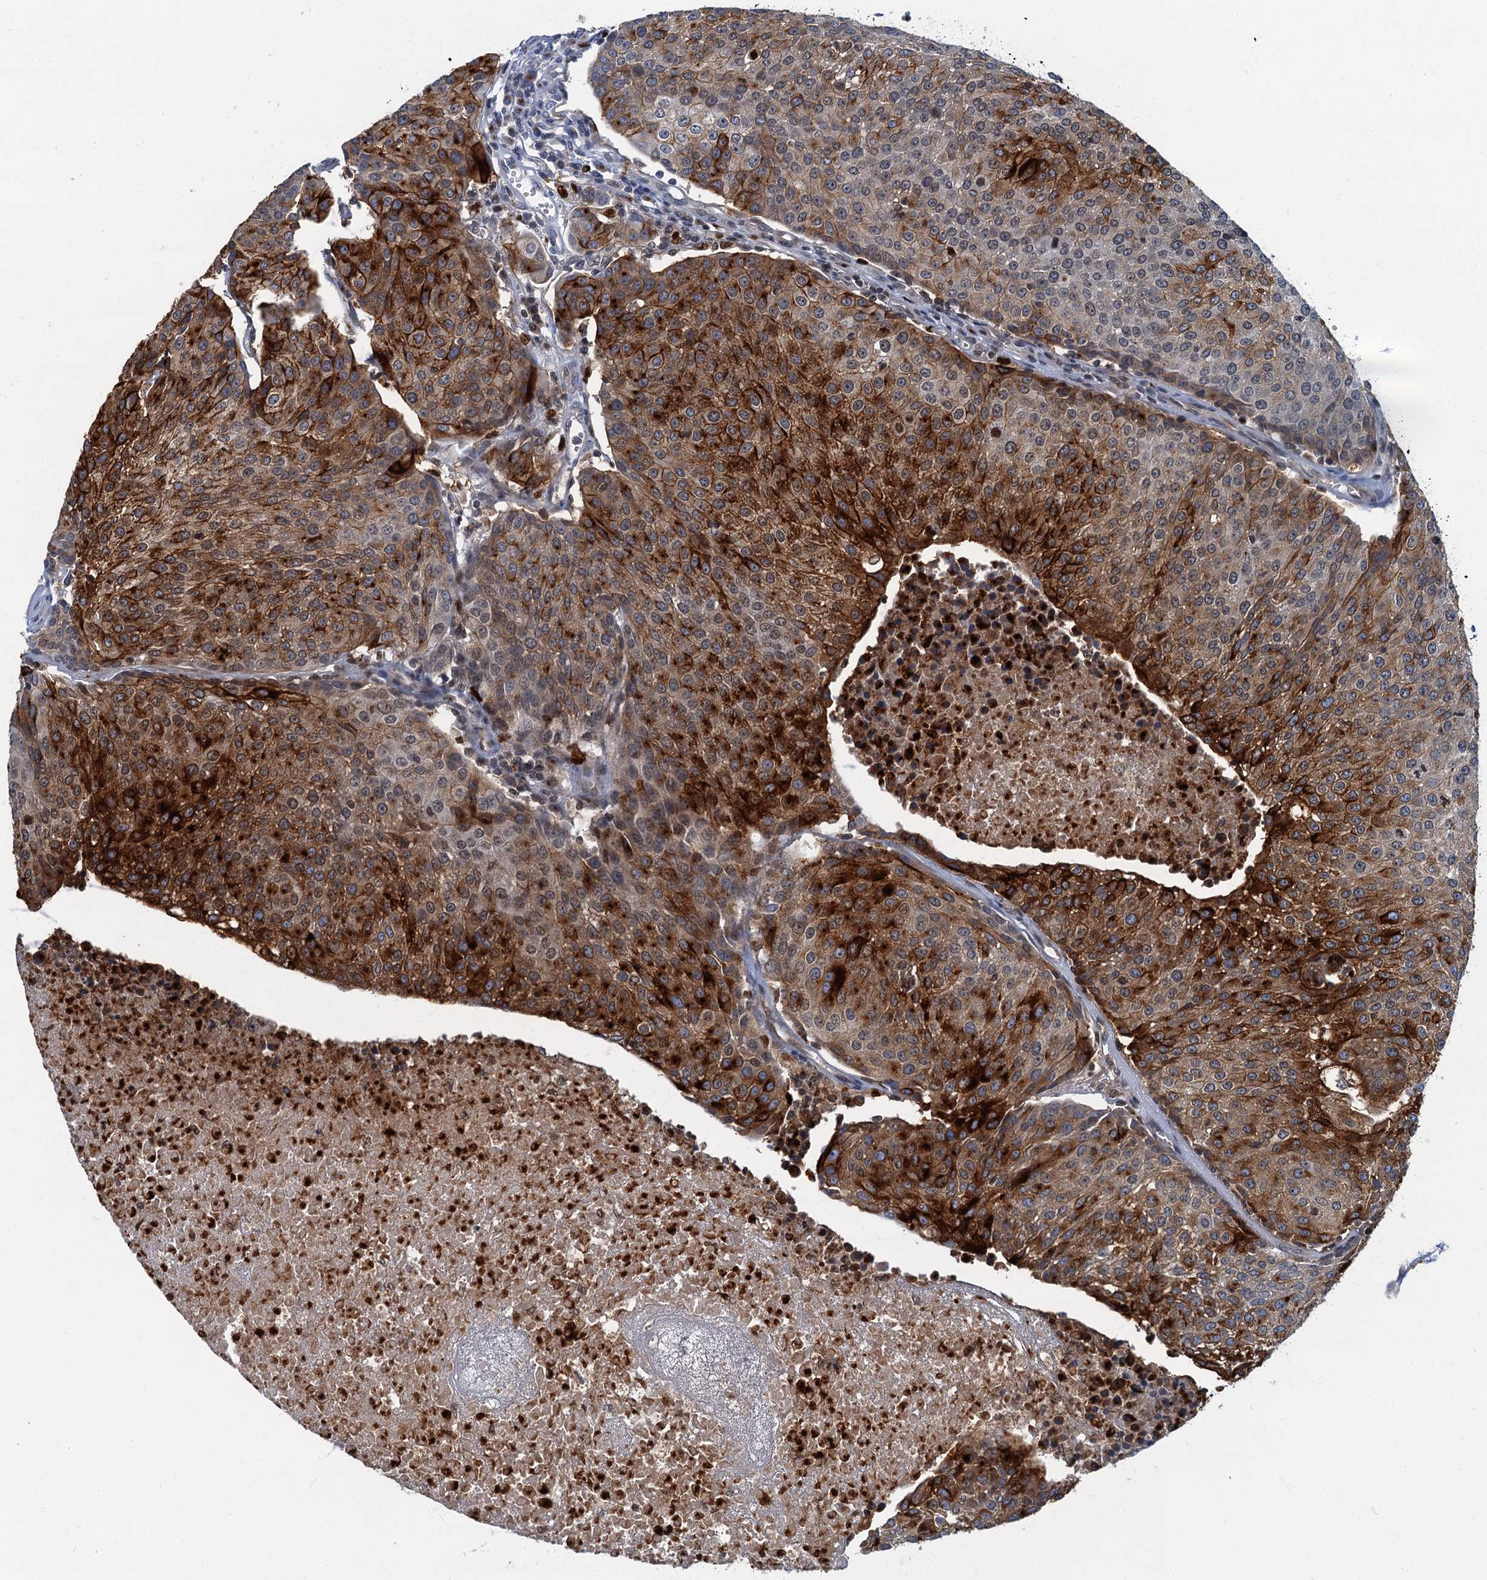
{"staining": {"intensity": "strong", "quantity": "25%-75%", "location": "cytoplasmic/membranous"}, "tissue": "urothelial cancer", "cell_type": "Tumor cells", "image_type": "cancer", "snomed": [{"axis": "morphology", "description": "Urothelial carcinoma, High grade"}, {"axis": "topography", "description": "Urinary bladder"}], "caption": "A photomicrograph of urothelial cancer stained for a protein displays strong cytoplasmic/membranous brown staining in tumor cells. Nuclei are stained in blue.", "gene": "LYPD3", "patient": {"sex": "female", "age": 85}}